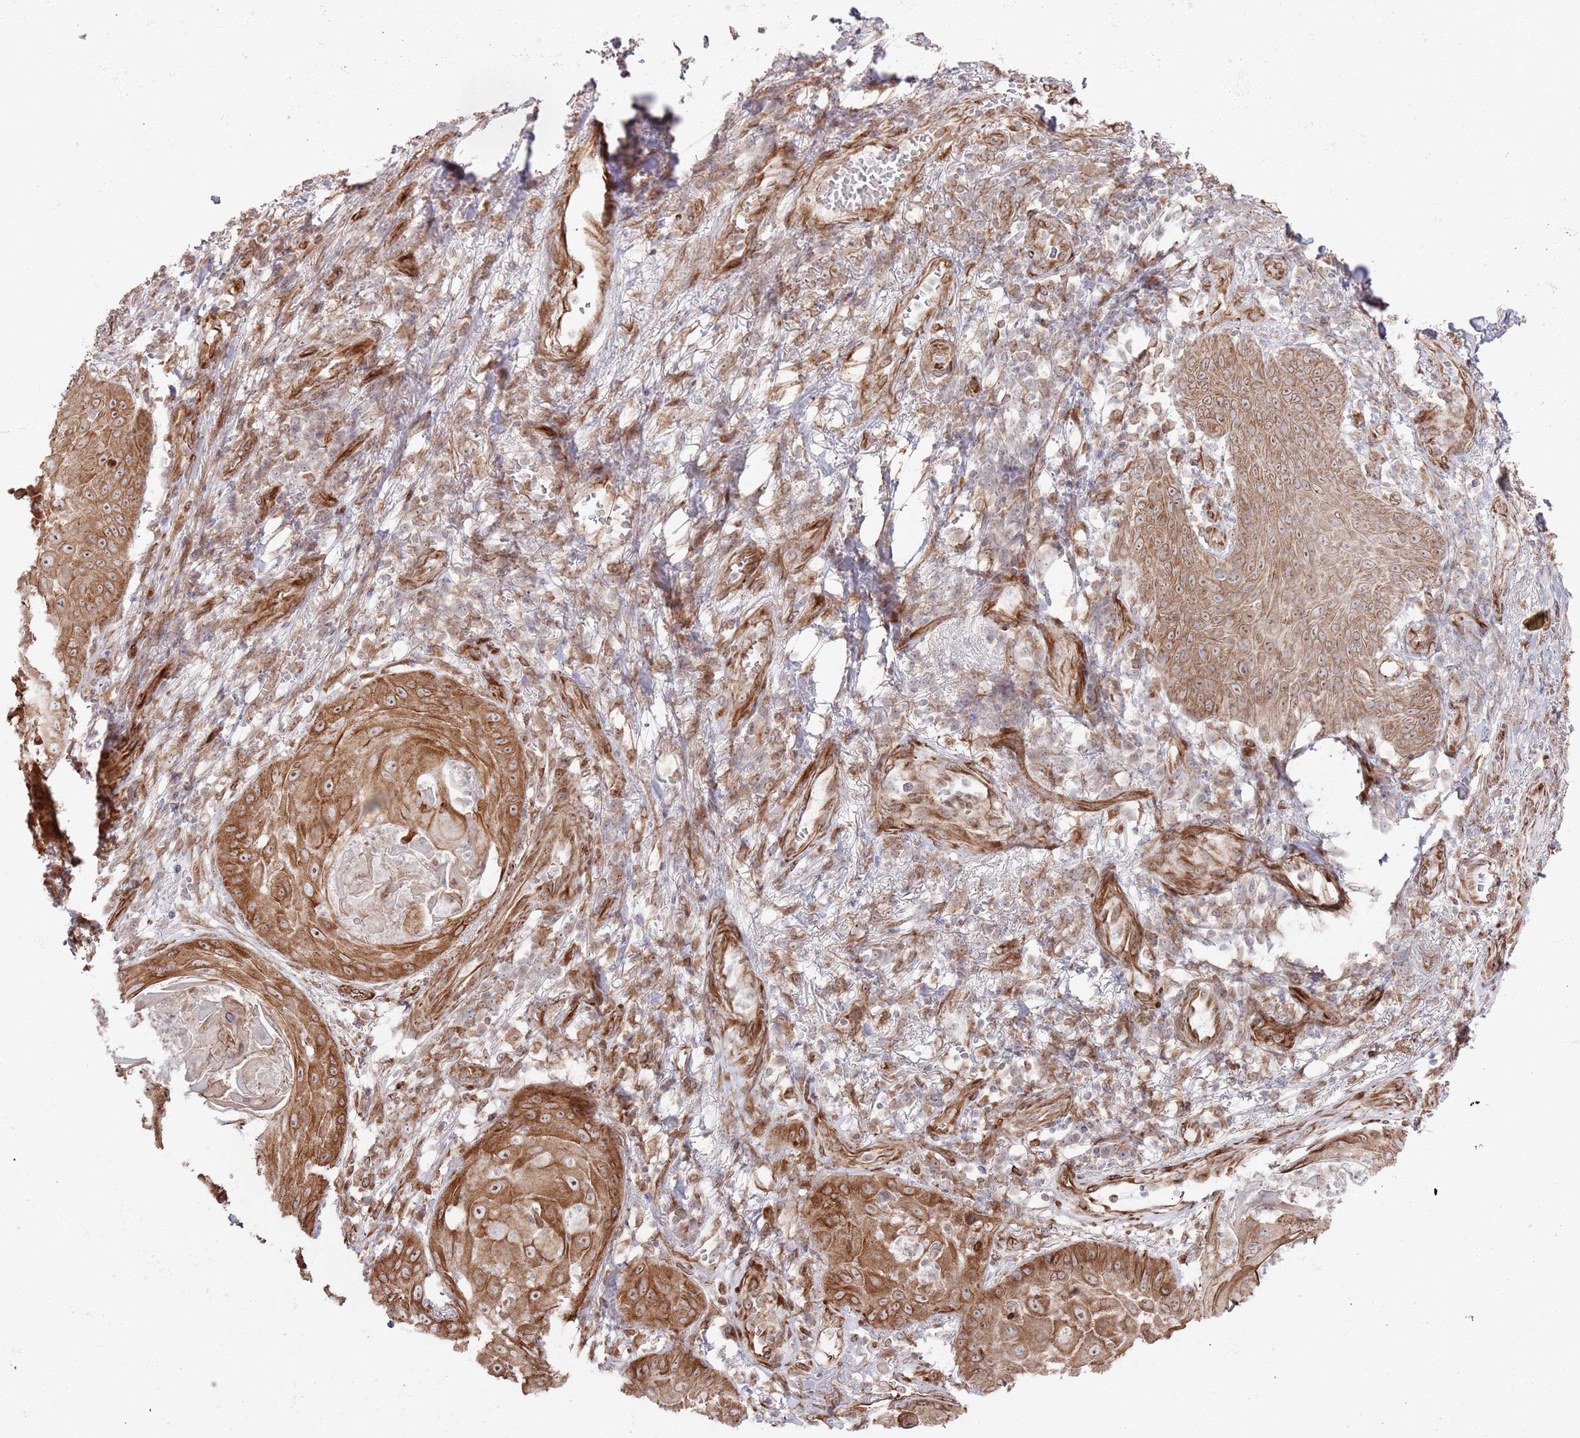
{"staining": {"intensity": "moderate", "quantity": ">75%", "location": "cytoplasmic/membranous,nuclear"}, "tissue": "skin cancer", "cell_type": "Tumor cells", "image_type": "cancer", "snomed": [{"axis": "morphology", "description": "Squamous cell carcinoma, NOS"}, {"axis": "topography", "description": "Skin"}], "caption": "Skin cancer (squamous cell carcinoma) stained for a protein (brown) reveals moderate cytoplasmic/membranous and nuclear positive staining in about >75% of tumor cells.", "gene": "PHF21A", "patient": {"sex": "male", "age": 70}}